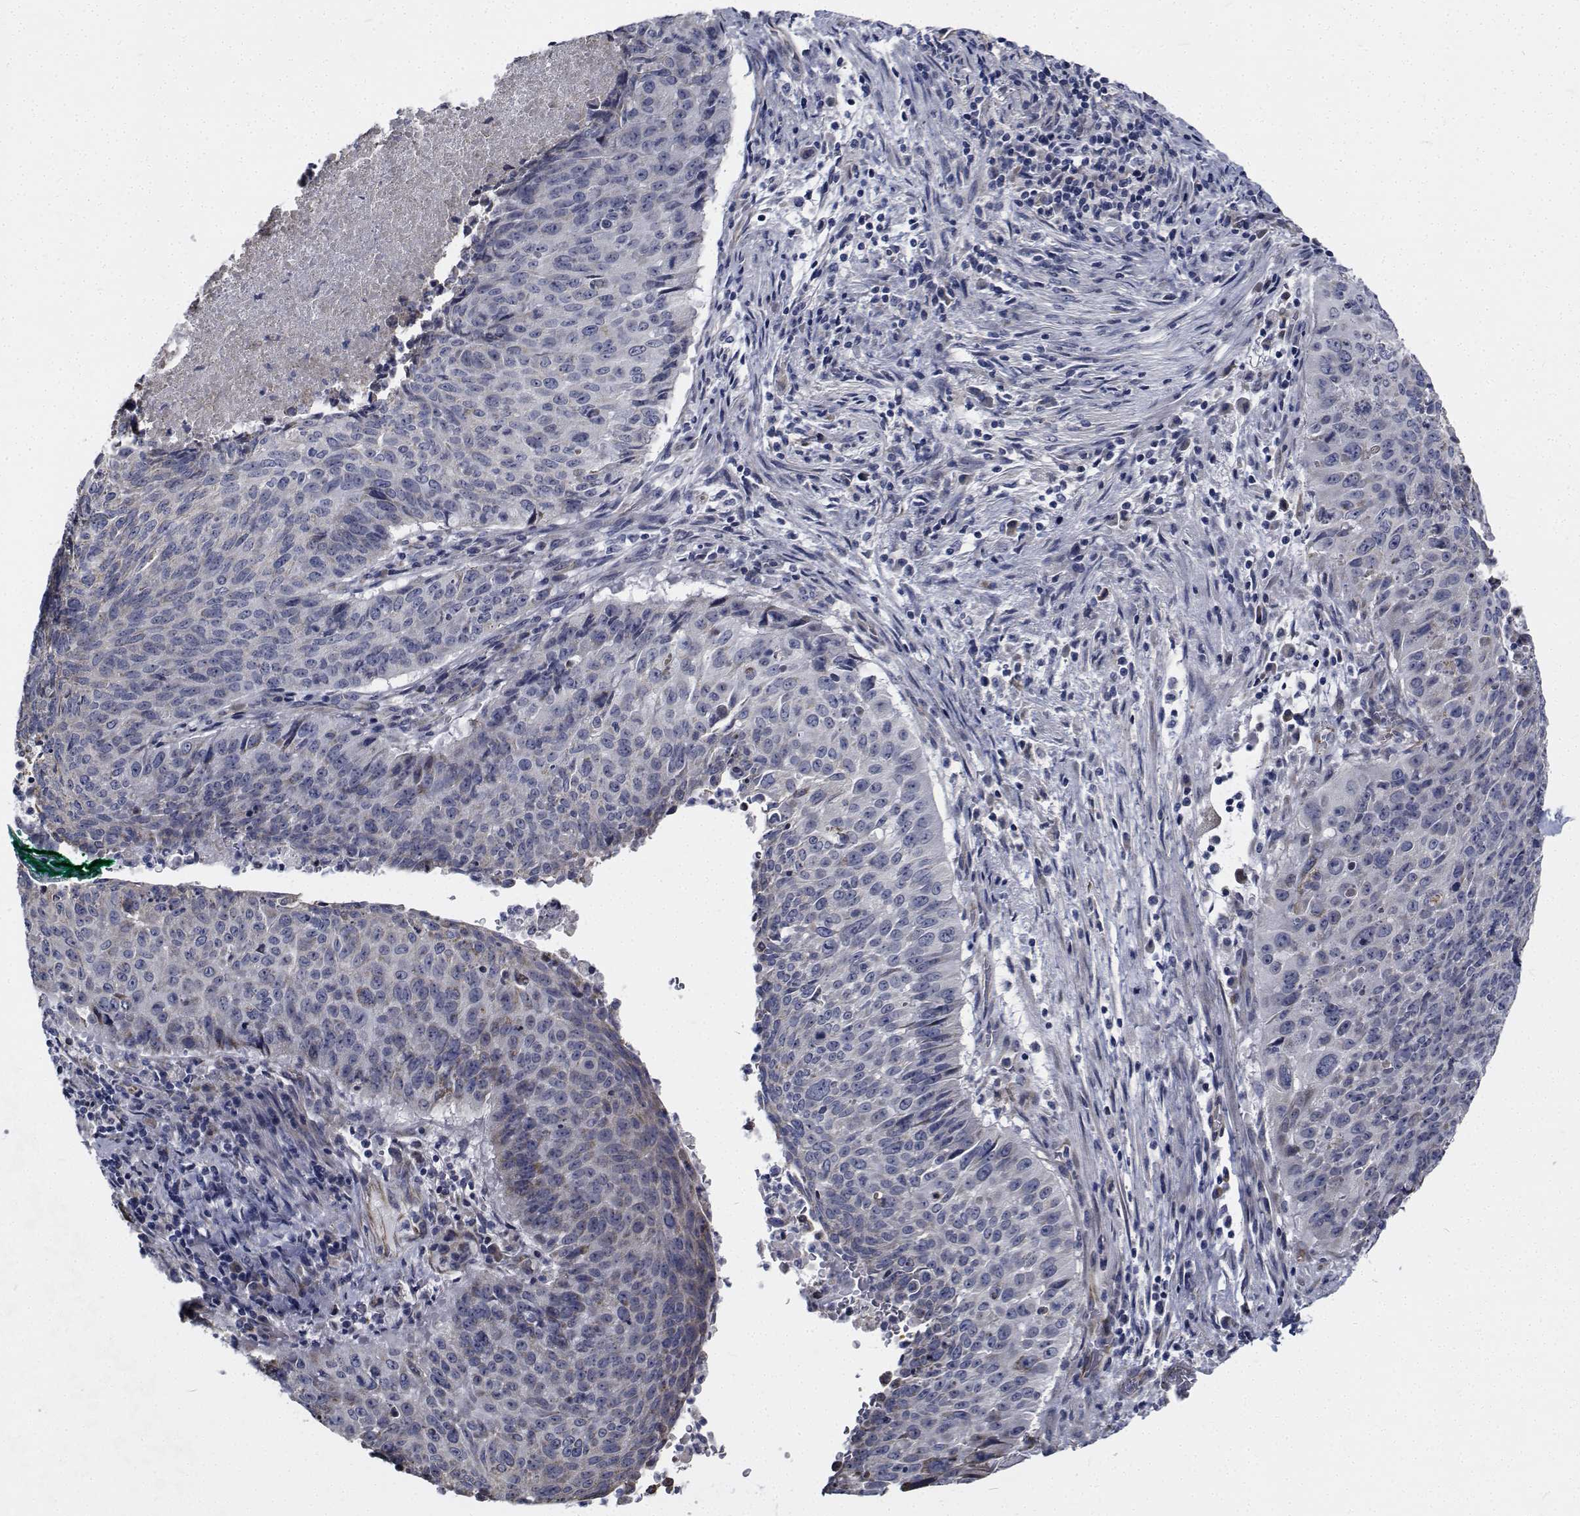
{"staining": {"intensity": "negative", "quantity": "none", "location": "none"}, "tissue": "lung cancer", "cell_type": "Tumor cells", "image_type": "cancer", "snomed": [{"axis": "morphology", "description": "Normal tissue, NOS"}, {"axis": "morphology", "description": "Squamous cell carcinoma, NOS"}, {"axis": "topography", "description": "Bronchus"}, {"axis": "topography", "description": "Lung"}], "caption": "High power microscopy photomicrograph of an immunohistochemistry (IHC) photomicrograph of lung cancer, revealing no significant expression in tumor cells.", "gene": "TTBK1", "patient": {"sex": "male", "age": 64}}